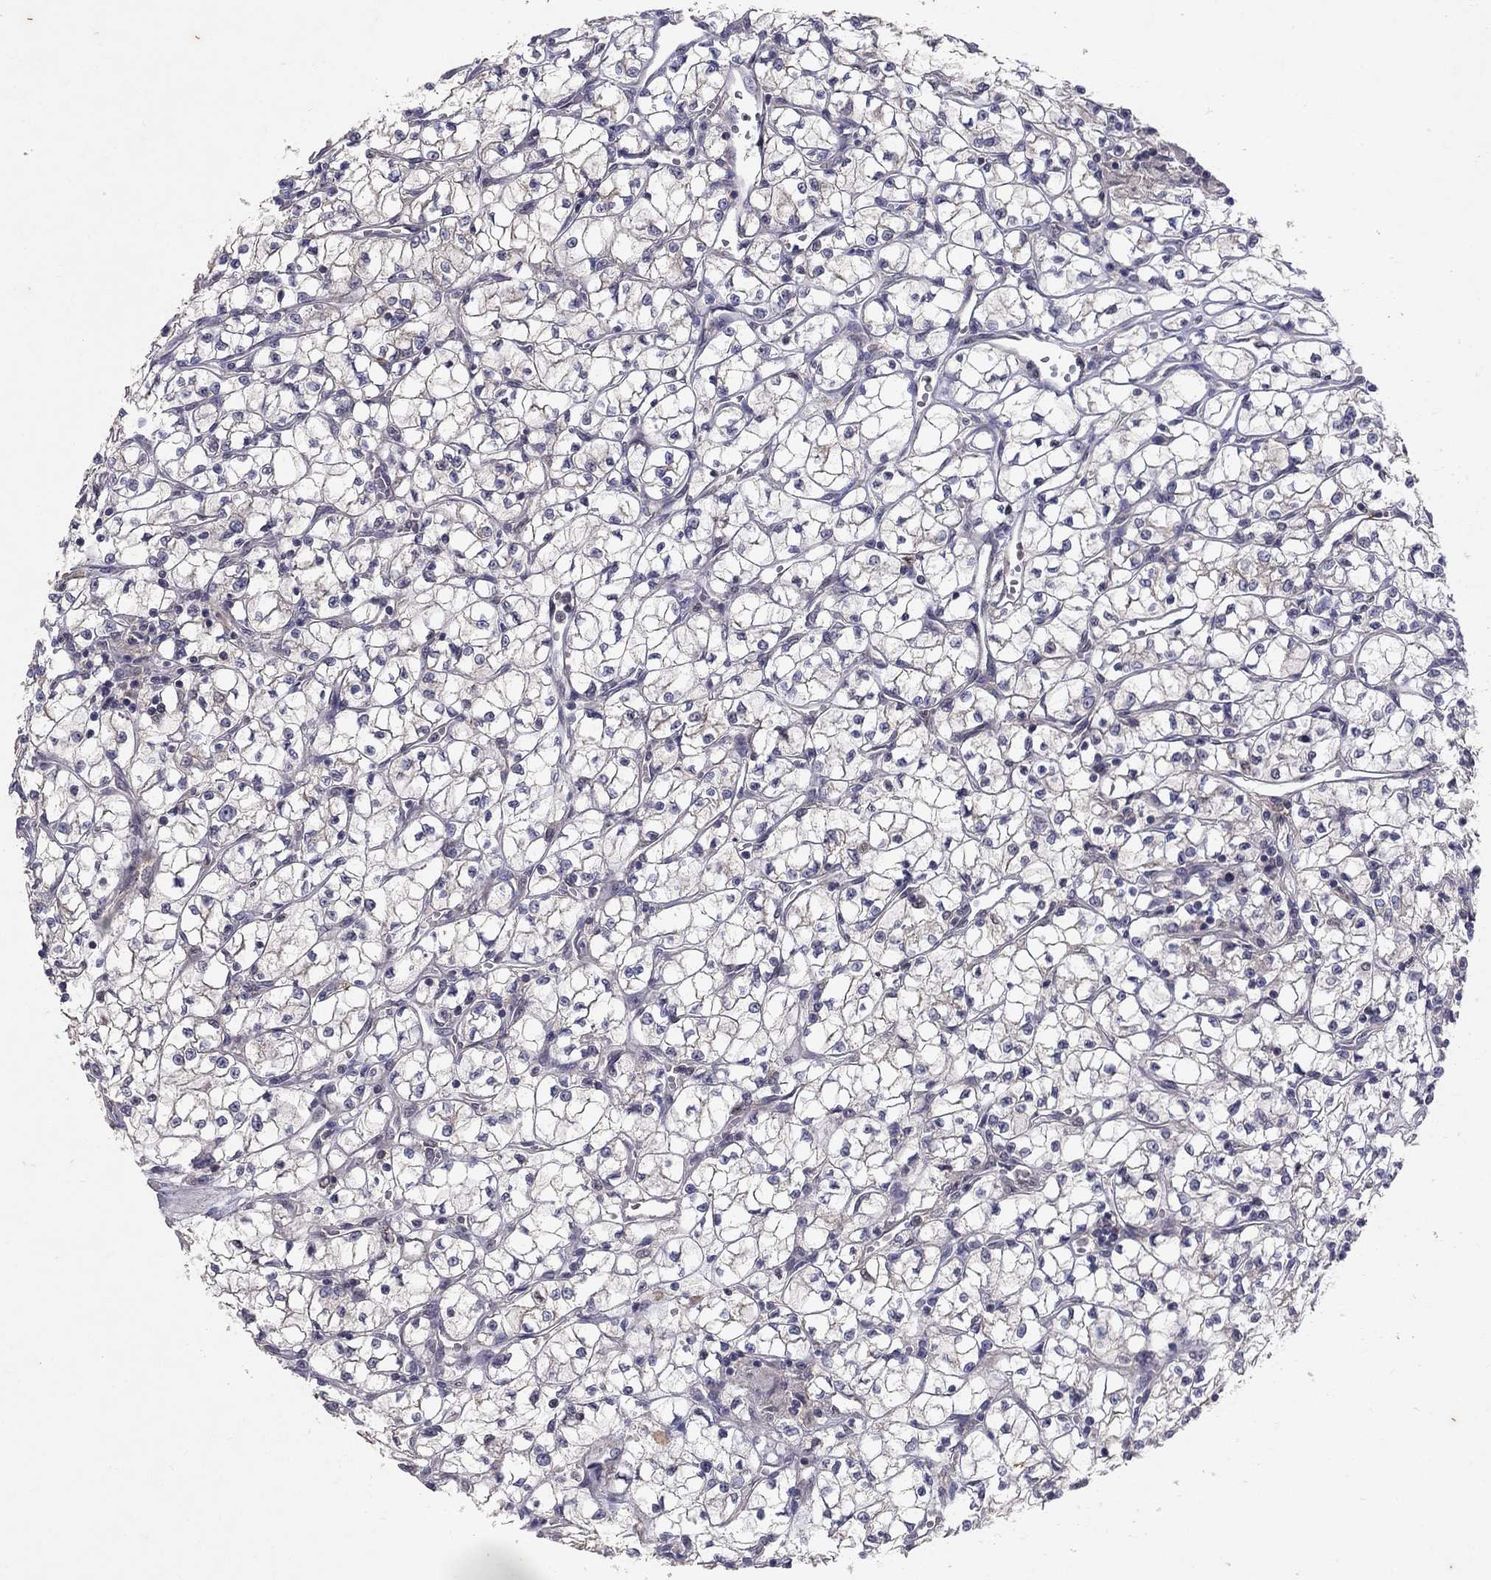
{"staining": {"intensity": "negative", "quantity": "none", "location": "none"}, "tissue": "renal cancer", "cell_type": "Tumor cells", "image_type": "cancer", "snomed": [{"axis": "morphology", "description": "Adenocarcinoma, NOS"}, {"axis": "topography", "description": "Kidney"}], "caption": "Human renal cancer stained for a protein using immunohistochemistry (IHC) reveals no expression in tumor cells.", "gene": "CRTC1", "patient": {"sex": "female", "age": 64}}